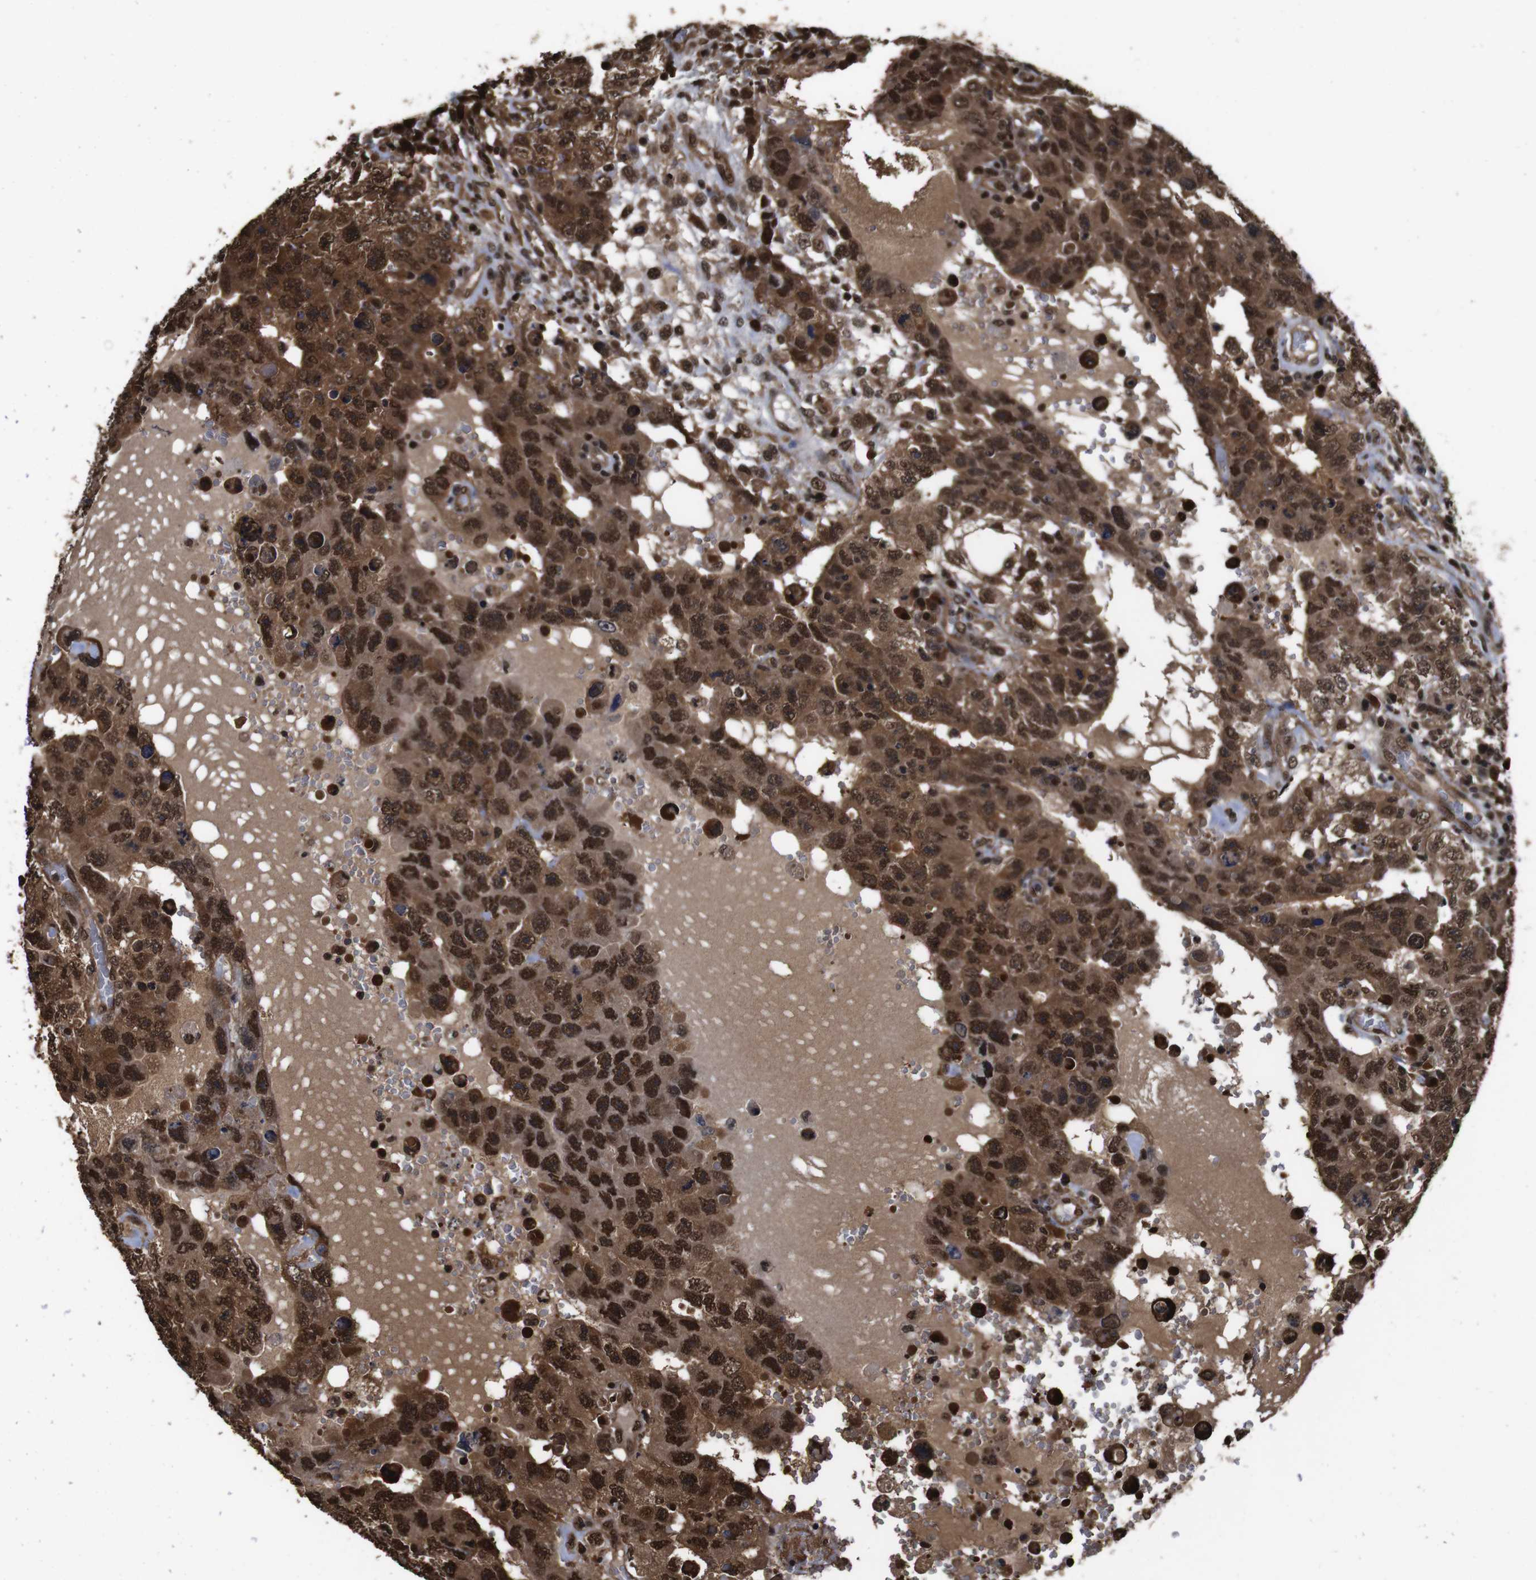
{"staining": {"intensity": "strong", "quantity": ">75%", "location": "cytoplasmic/membranous,nuclear"}, "tissue": "testis cancer", "cell_type": "Tumor cells", "image_type": "cancer", "snomed": [{"axis": "morphology", "description": "Carcinoma, Embryonal, NOS"}, {"axis": "topography", "description": "Testis"}], "caption": "Strong cytoplasmic/membranous and nuclear expression for a protein is seen in approximately >75% of tumor cells of testis cancer using IHC.", "gene": "VCP", "patient": {"sex": "male", "age": 26}}